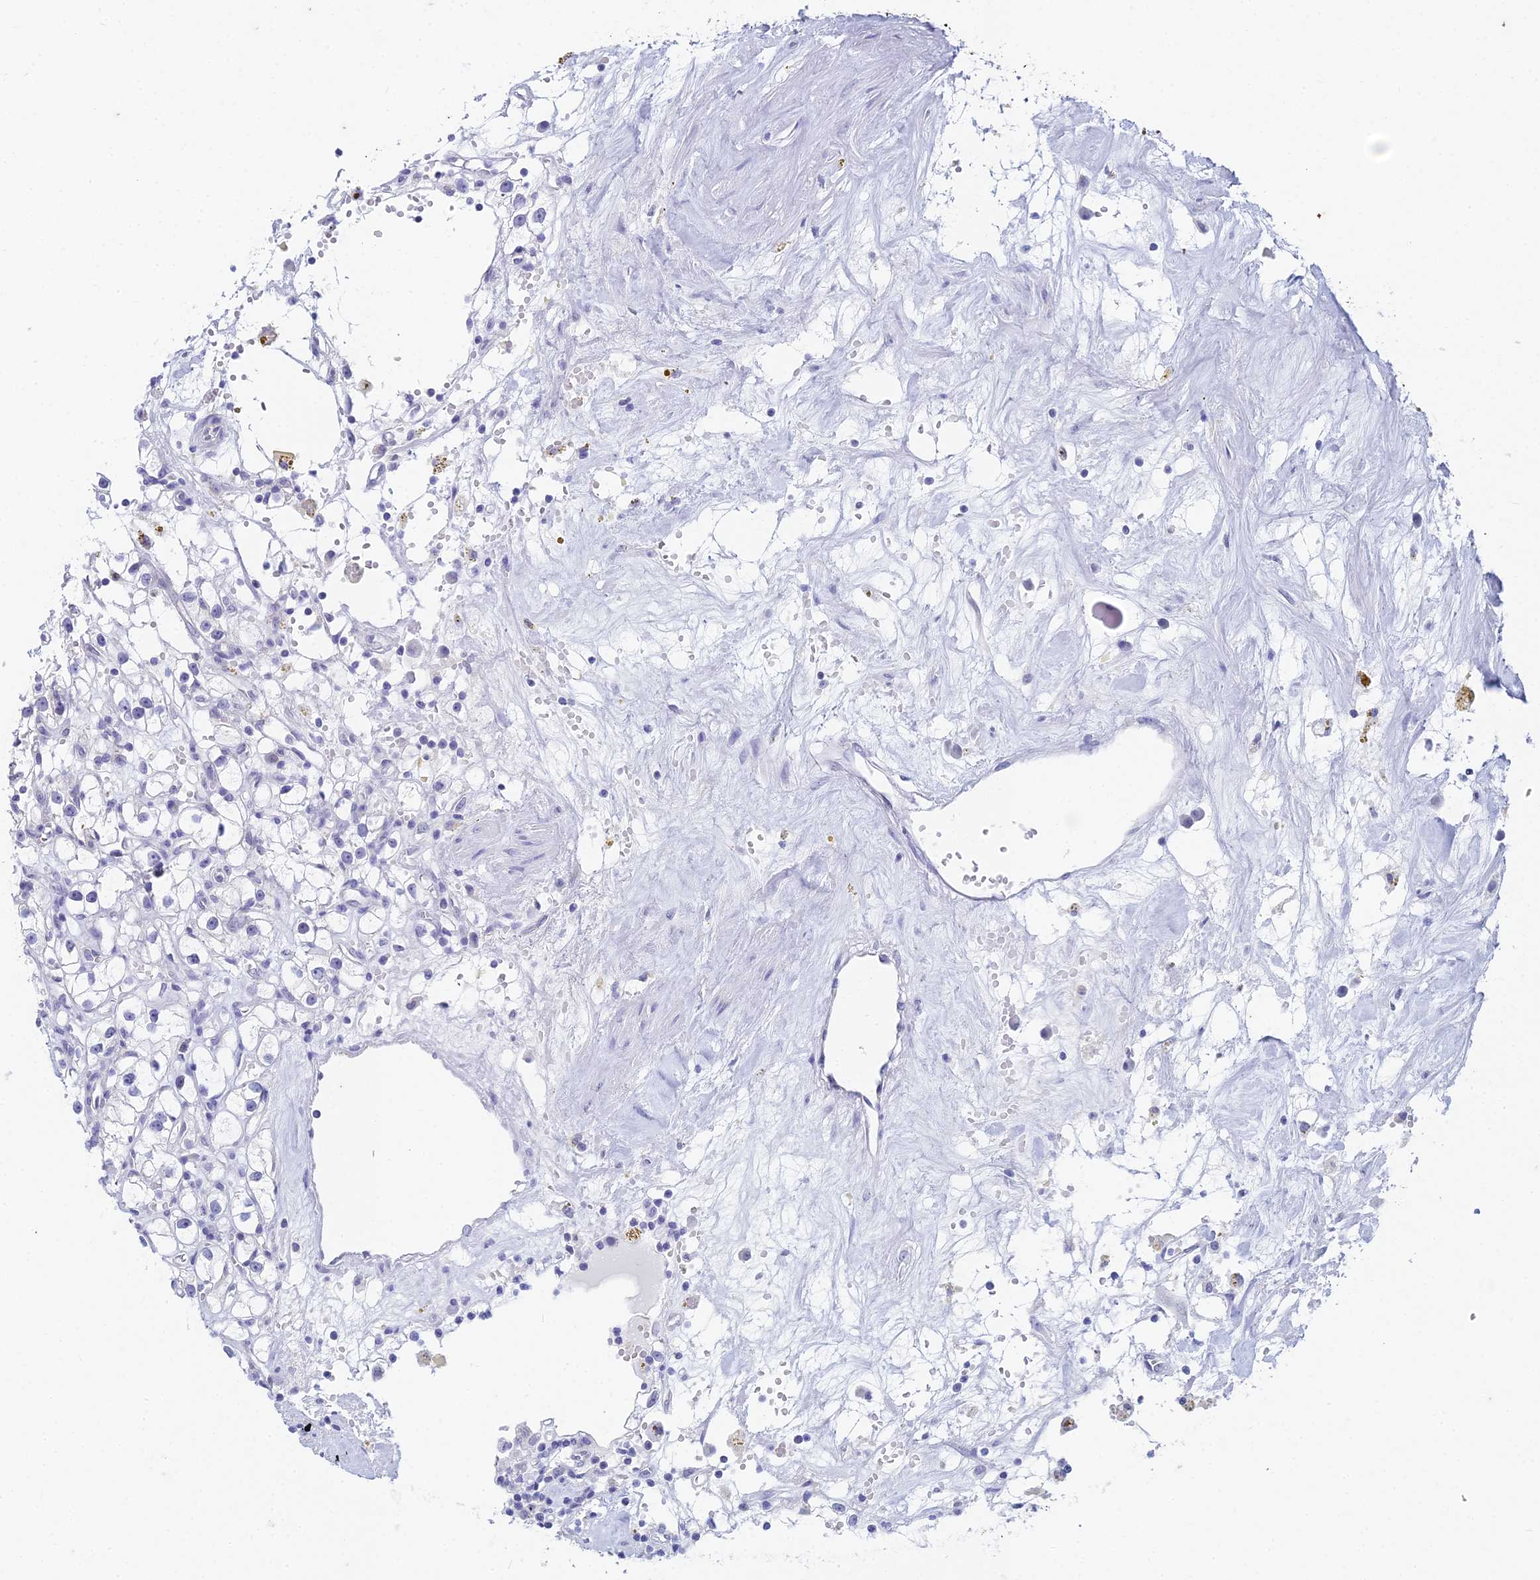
{"staining": {"intensity": "negative", "quantity": "none", "location": "none"}, "tissue": "renal cancer", "cell_type": "Tumor cells", "image_type": "cancer", "snomed": [{"axis": "morphology", "description": "Adenocarcinoma, NOS"}, {"axis": "topography", "description": "Kidney"}], "caption": "Micrograph shows no significant protein expression in tumor cells of renal cancer (adenocarcinoma).", "gene": "EEF2KMT", "patient": {"sex": "male", "age": 56}}